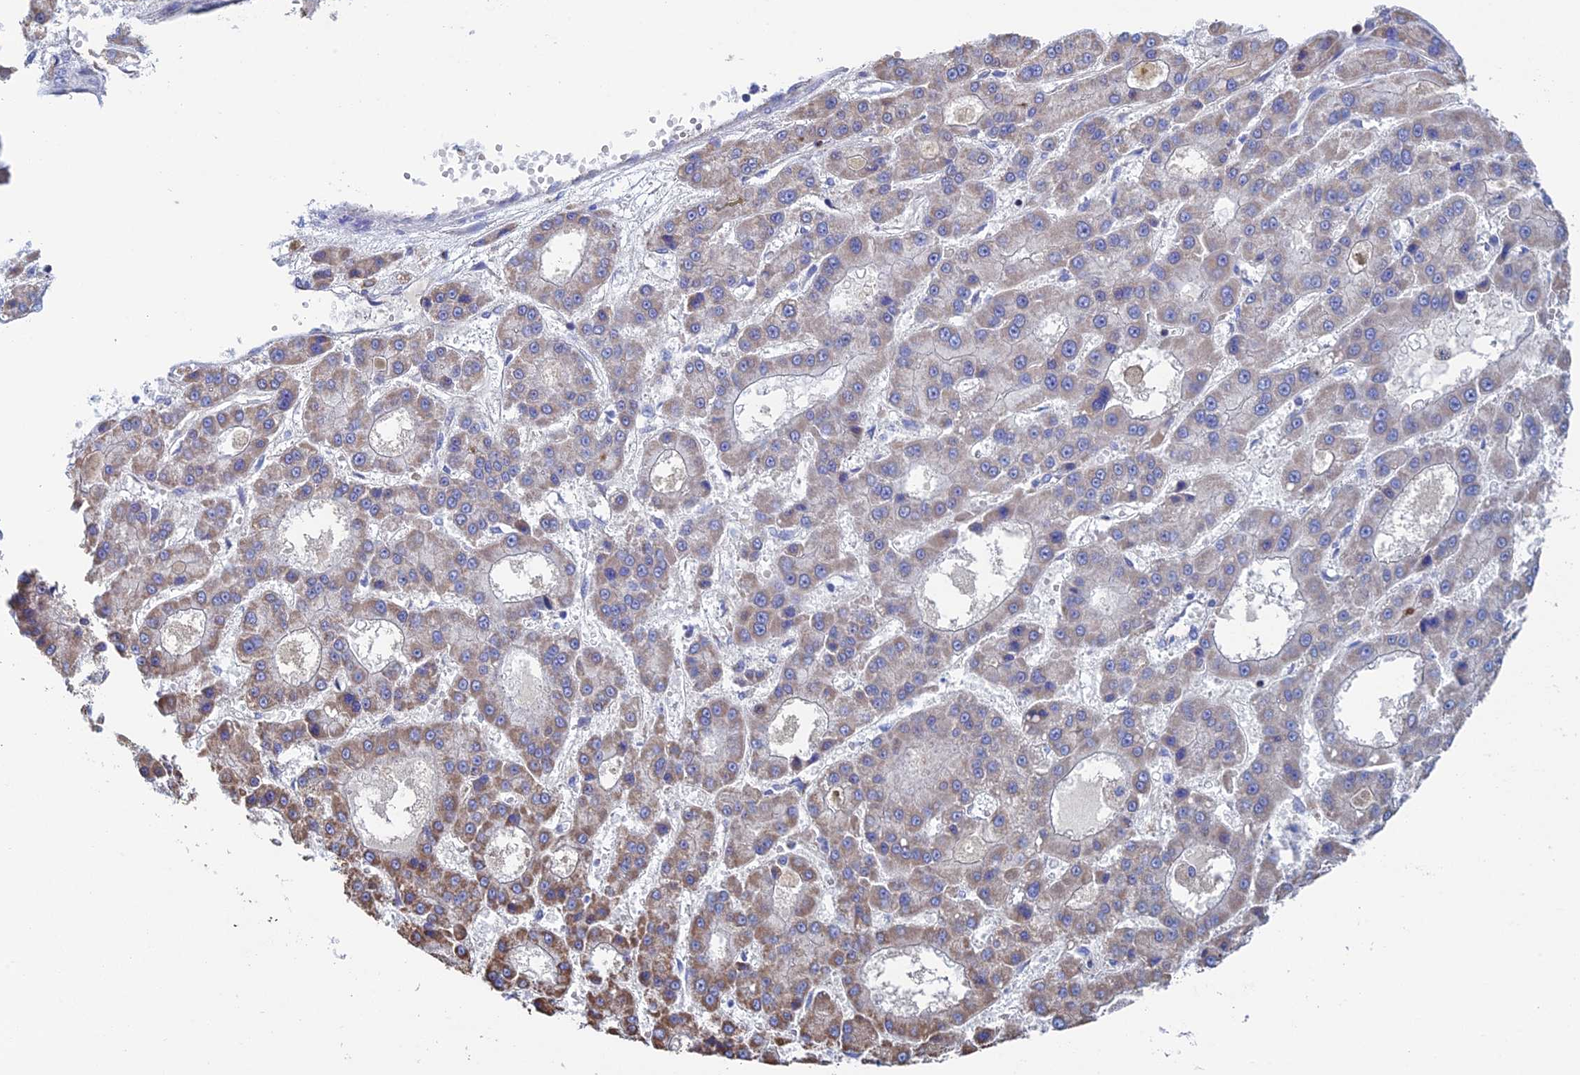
{"staining": {"intensity": "moderate", "quantity": "25%-75%", "location": "cytoplasmic/membranous"}, "tissue": "liver cancer", "cell_type": "Tumor cells", "image_type": "cancer", "snomed": [{"axis": "morphology", "description": "Carcinoma, Hepatocellular, NOS"}, {"axis": "topography", "description": "Liver"}], "caption": "Liver cancer stained with a brown dye reveals moderate cytoplasmic/membranous positive staining in about 25%-75% of tumor cells.", "gene": "SPOCK2", "patient": {"sex": "male", "age": 70}}